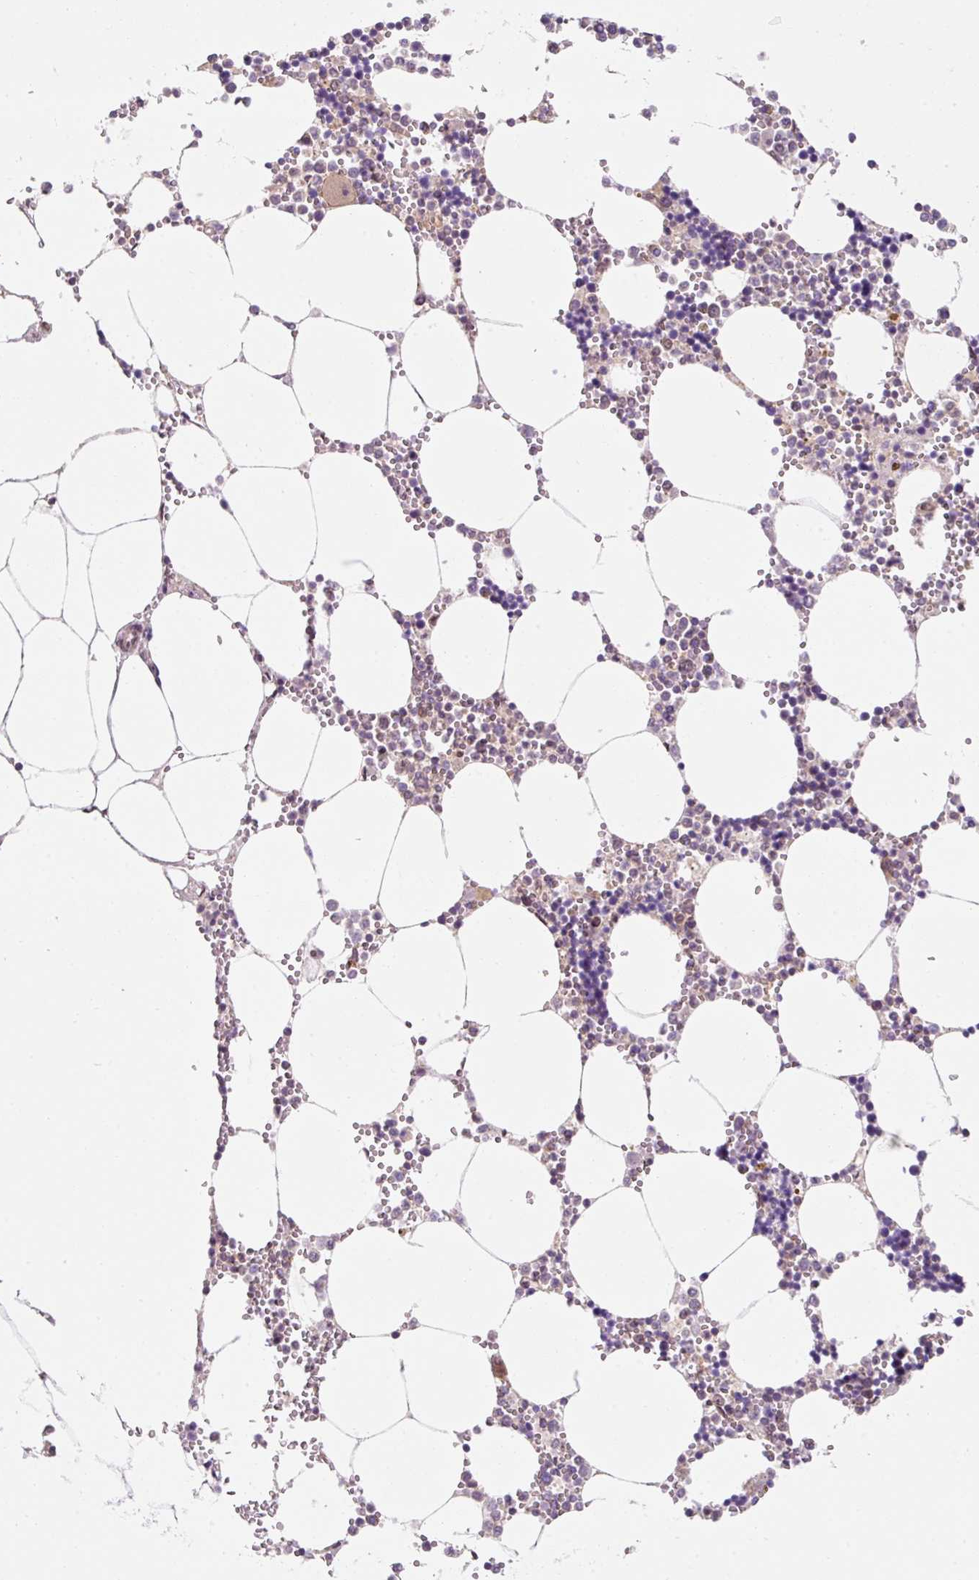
{"staining": {"intensity": "moderate", "quantity": "<25%", "location": "cytoplasmic/membranous,nuclear"}, "tissue": "bone marrow", "cell_type": "Hematopoietic cells", "image_type": "normal", "snomed": [{"axis": "morphology", "description": "Normal tissue, NOS"}, {"axis": "topography", "description": "Bone marrow"}], "caption": "DAB immunohistochemical staining of unremarkable bone marrow reveals moderate cytoplasmic/membranous,nuclear protein expression in about <25% of hematopoietic cells. (DAB (3,3'-diaminobenzidine) IHC with brightfield microscopy, high magnification).", "gene": "ZNF610", "patient": {"sex": "male", "age": 54}}